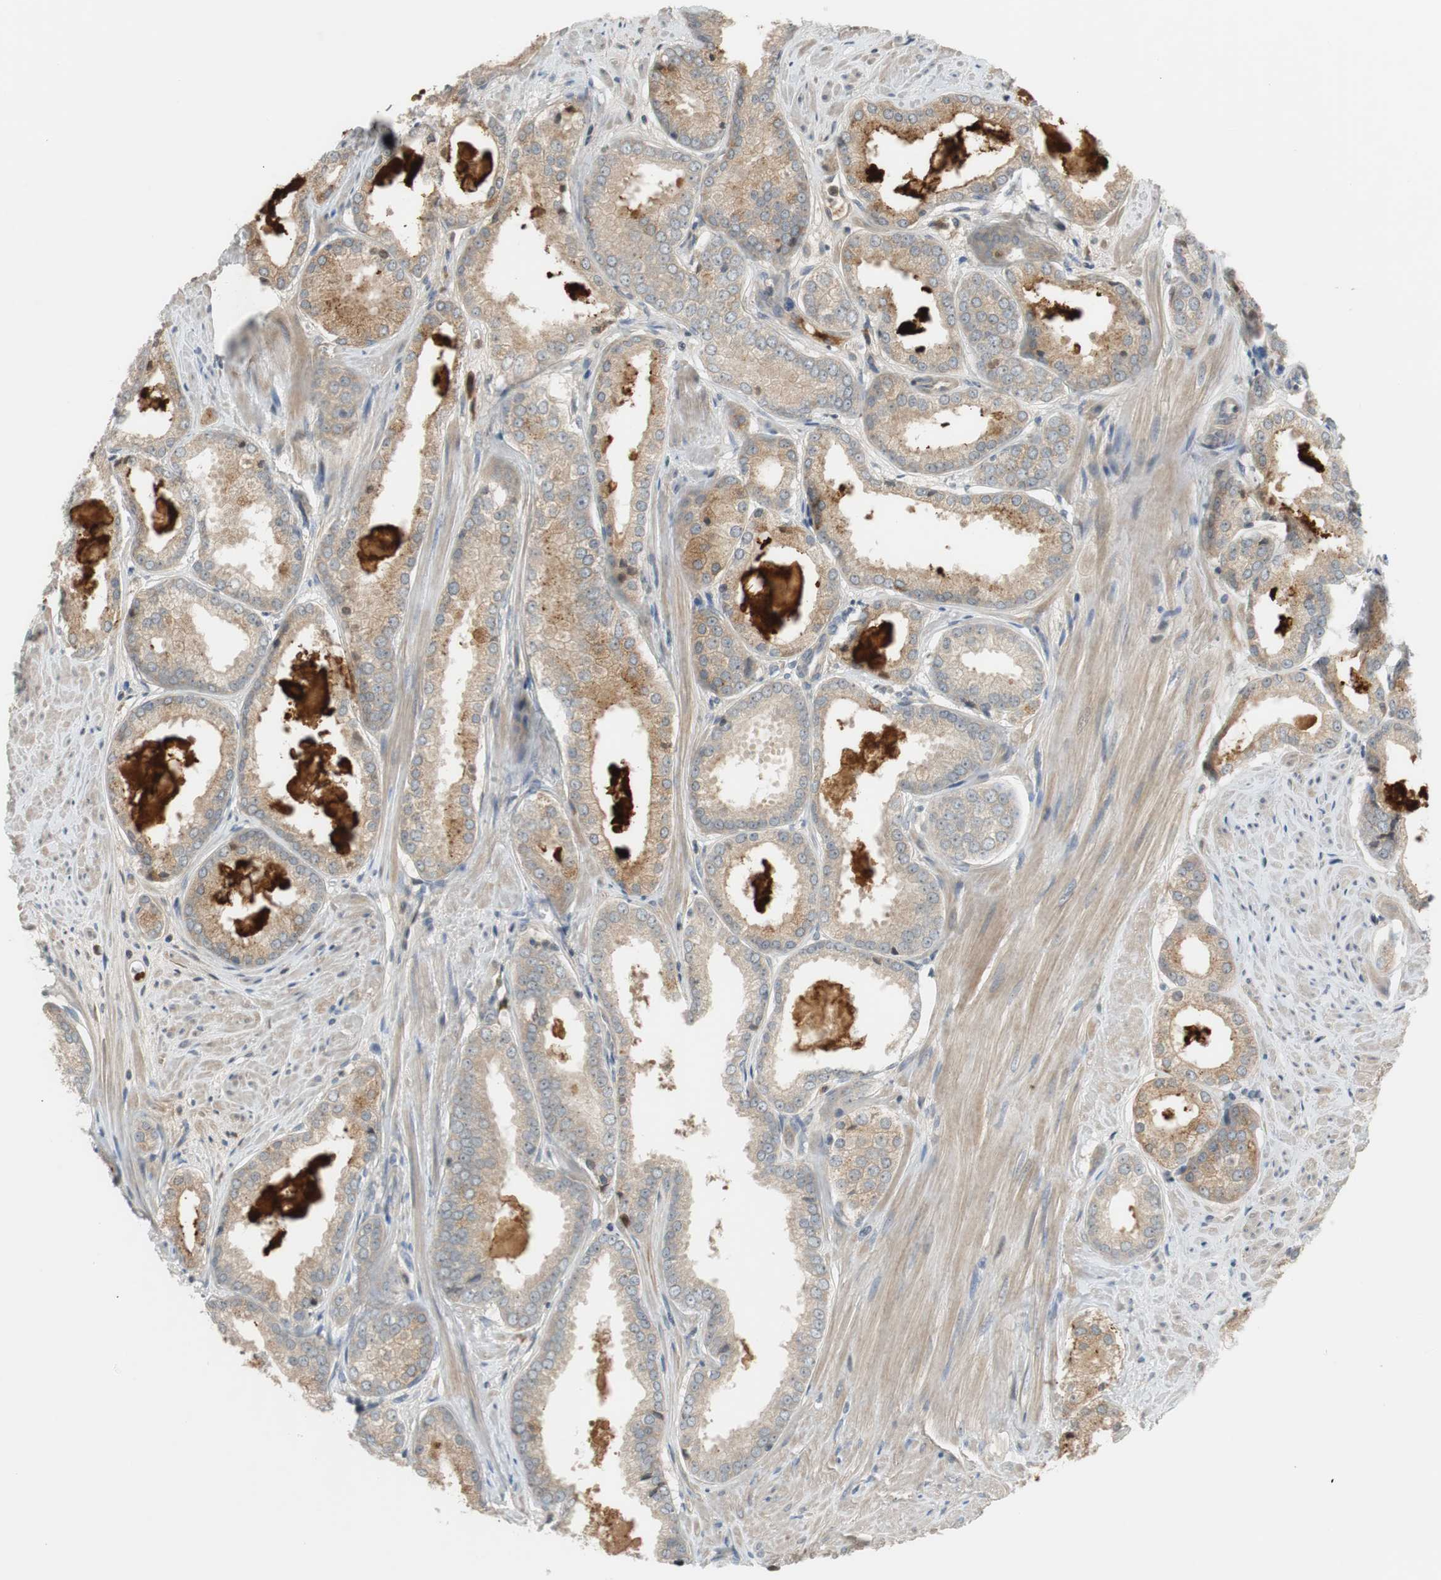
{"staining": {"intensity": "weak", "quantity": ">75%", "location": "cytoplasmic/membranous"}, "tissue": "prostate cancer", "cell_type": "Tumor cells", "image_type": "cancer", "snomed": [{"axis": "morphology", "description": "Adenocarcinoma, Low grade"}, {"axis": "topography", "description": "Prostate"}], "caption": "Immunohistochemistry (IHC) histopathology image of neoplastic tissue: human adenocarcinoma (low-grade) (prostate) stained using immunohistochemistry displays low levels of weak protein expression localized specifically in the cytoplasmic/membranous of tumor cells, appearing as a cytoplasmic/membranous brown color.", "gene": "C4A", "patient": {"sex": "male", "age": 64}}